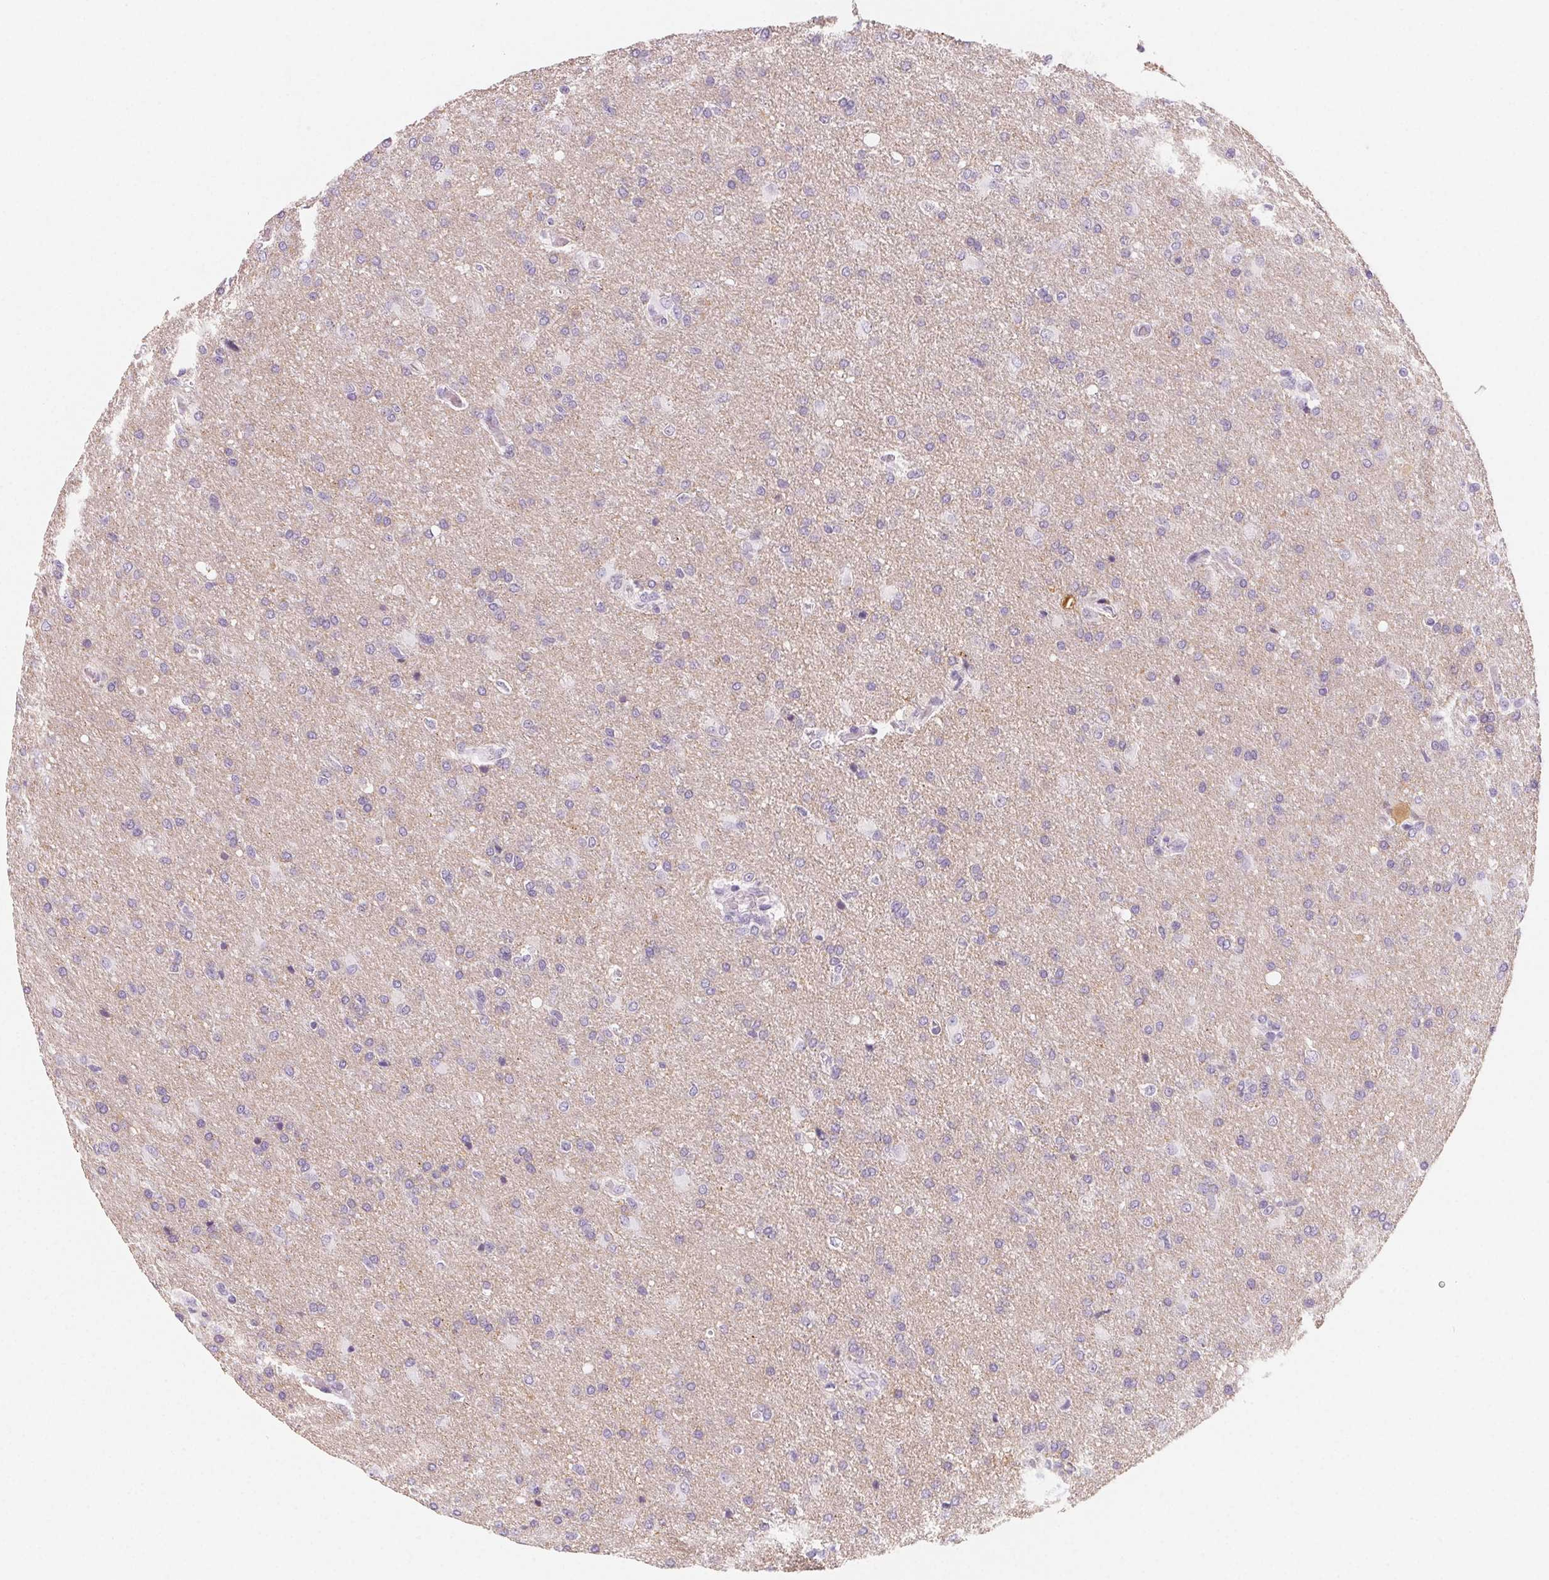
{"staining": {"intensity": "negative", "quantity": "none", "location": "none"}, "tissue": "glioma", "cell_type": "Tumor cells", "image_type": "cancer", "snomed": [{"axis": "morphology", "description": "Glioma, malignant, High grade"}, {"axis": "topography", "description": "Brain"}], "caption": "Glioma stained for a protein using IHC exhibits no staining tumor cells.", "gene": "SH3GL2", "patient": {"sex": "male", "age": 68}}